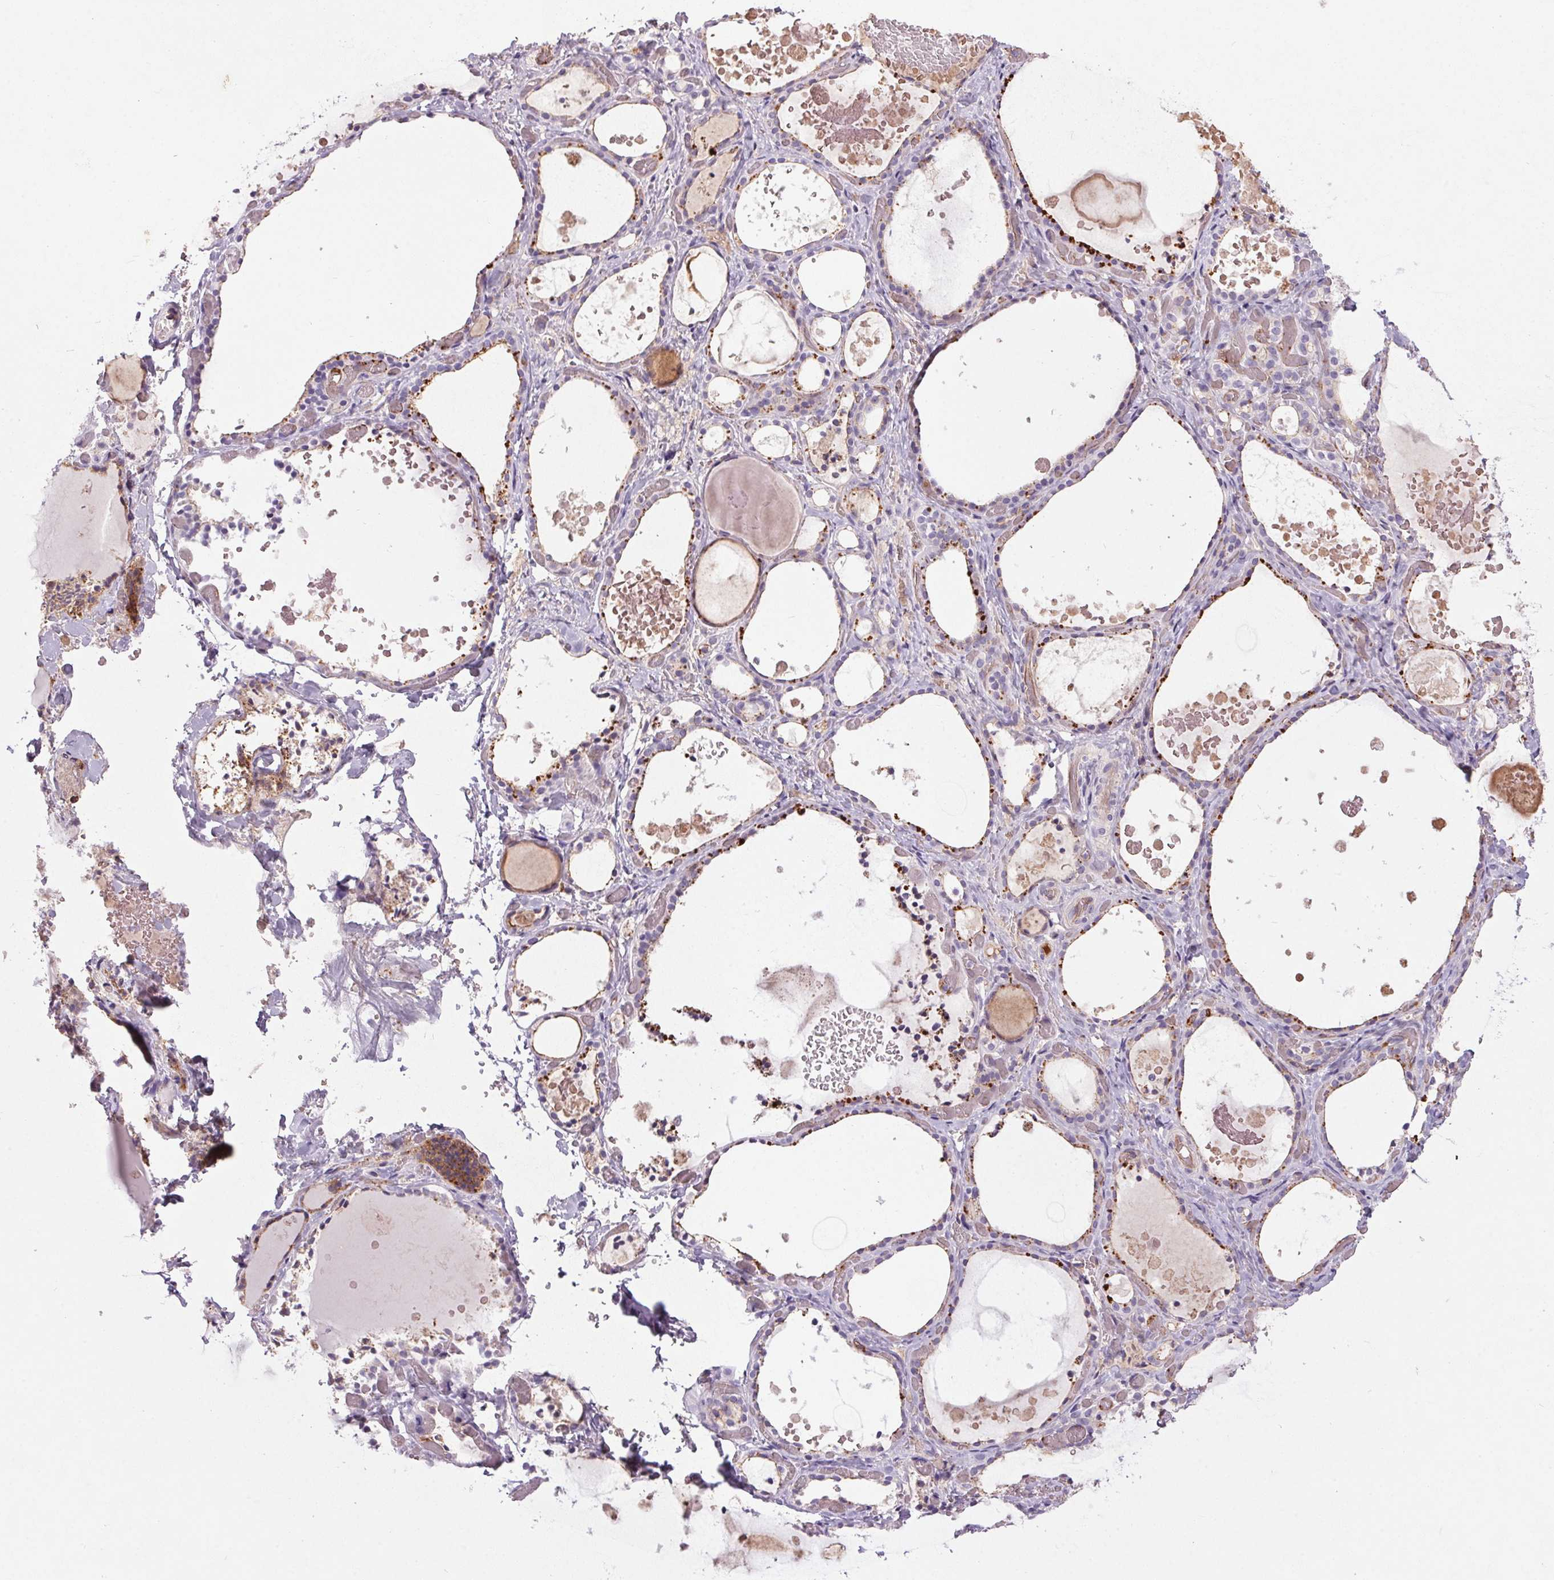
{"staining": {"intensity": "moderate", "quantity": "25%-75%", "location": "cytoplasmic/membranous"}, "tissue": "thyroid gland", "cell_type": "Glandular cells", "image_type": "normal", "snomed": [{"axis": "morphology", "description": "Normal tissue, NOS"}, {"axis": "topography", "description": "Thyroid gland"}], "caption": "Immunohistochemistry (DAB) staining of unremarkable thyroid gland demonstrates moderate cytoplasmic/membranous protein positivity in approximately 25%-75% of glandular cells.", "gene": "APOC4", "patient": {"sex": "female", "age": 56}}